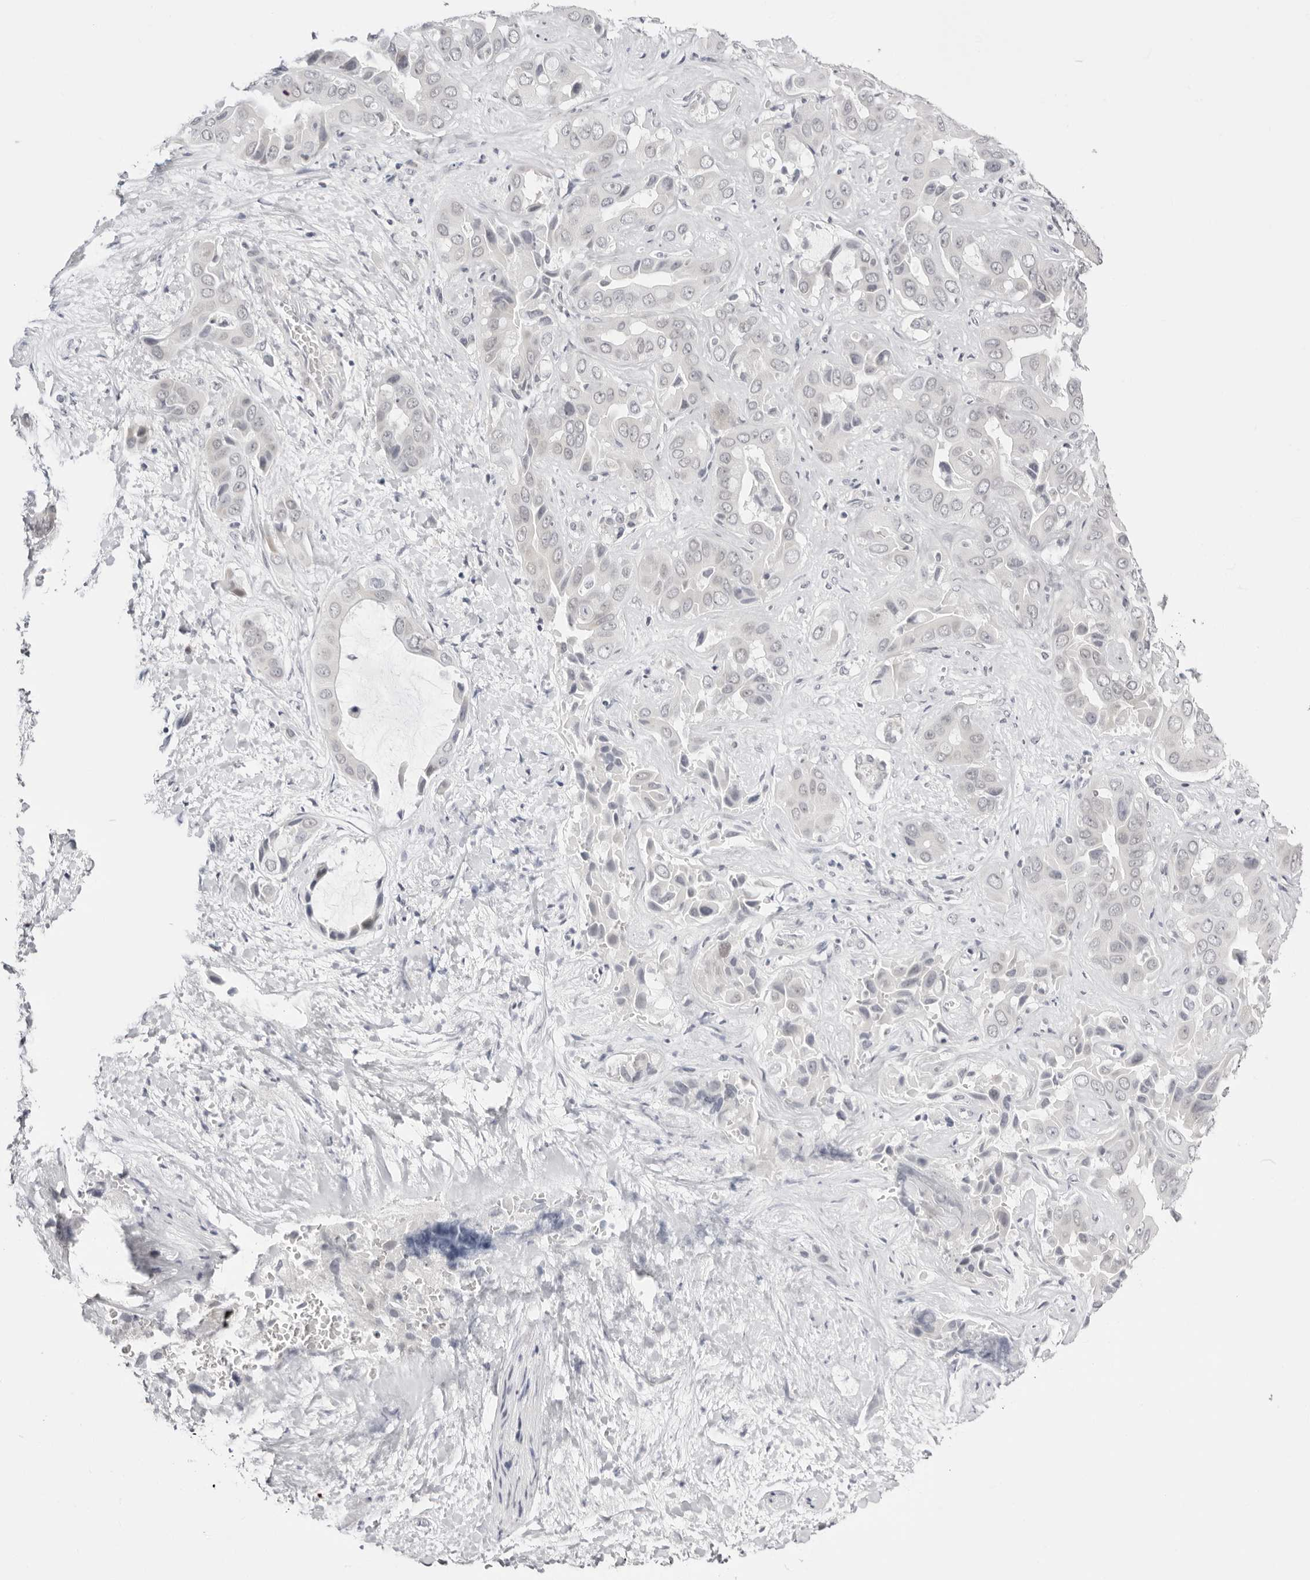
{"staining": {"intensity": "negative", "quantity": "none", "location": "none"}, "tissue": "liver cancer", "cell_type": "Tumor cells", "image_type": "cancer", "snomed": [{"axis": "morphology", "description": "Cholangiocarcinoma"}, {"axis": "topography", "description": "Liver"}], "caption": "Photomicrograph shows no protein staining in tumor cells of liver cancer (cholangiocarcinoma) tissue. (DAB IHC with hematoxylin counter stain).", "gene": "PPP2R5C", "patient": {"sex": "female", "age": 52}}